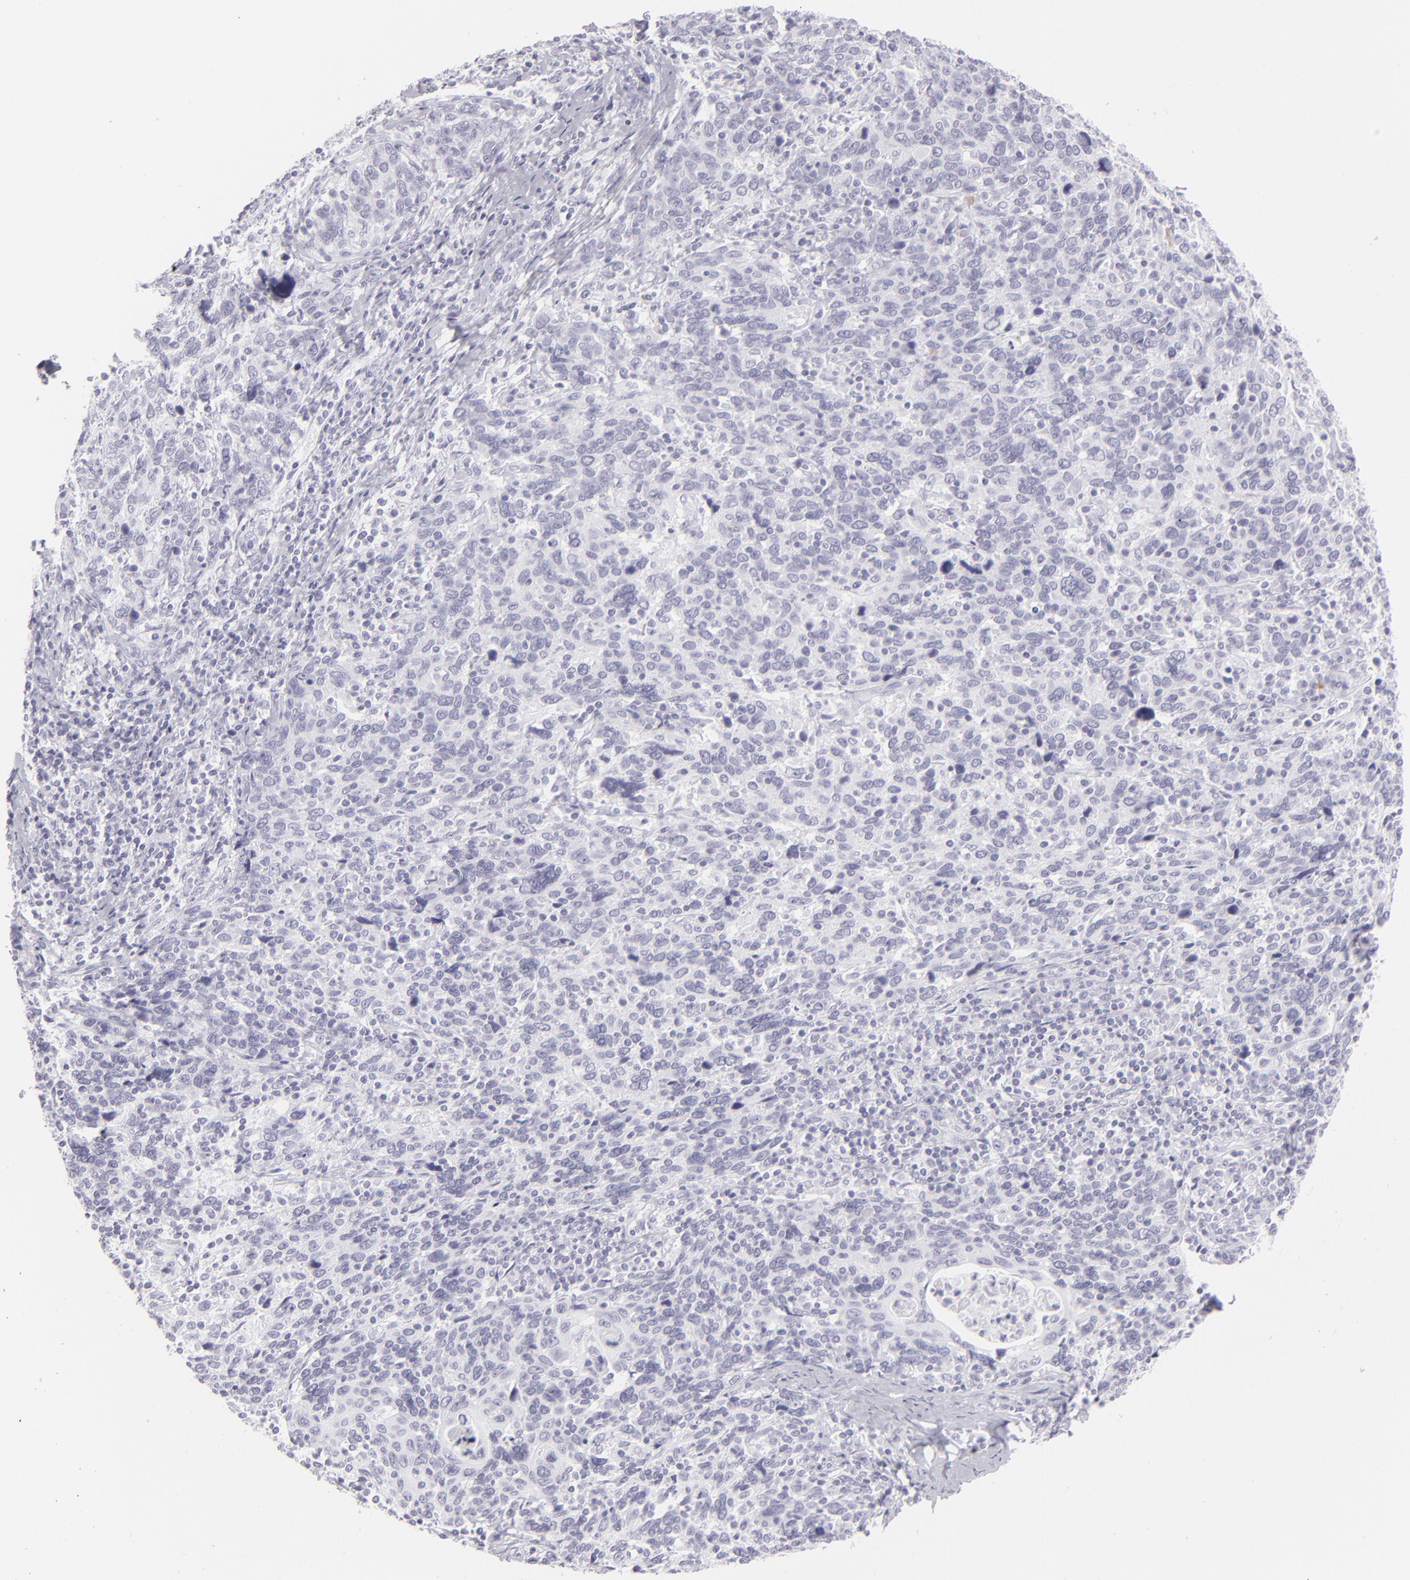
{"staining": {"intensity": "negative", "quantity": "none", "location": "none"}, "tissue": "cervical cancer", "cell_type": "Tumor cells", "image_type": "cancer", "snomed": [{"axis": "morphology", "description": "Squamous cell carcinoma, NOS"}, {"axis": "topography", "description": "Cervix"}], "caption": "The IHC photomicrograph has no significant expression in tumor cells of squamous cell carcinoma (cervical) tissue.", "gene": "FLG", "patient": {"sex": "female", "age": 41}}